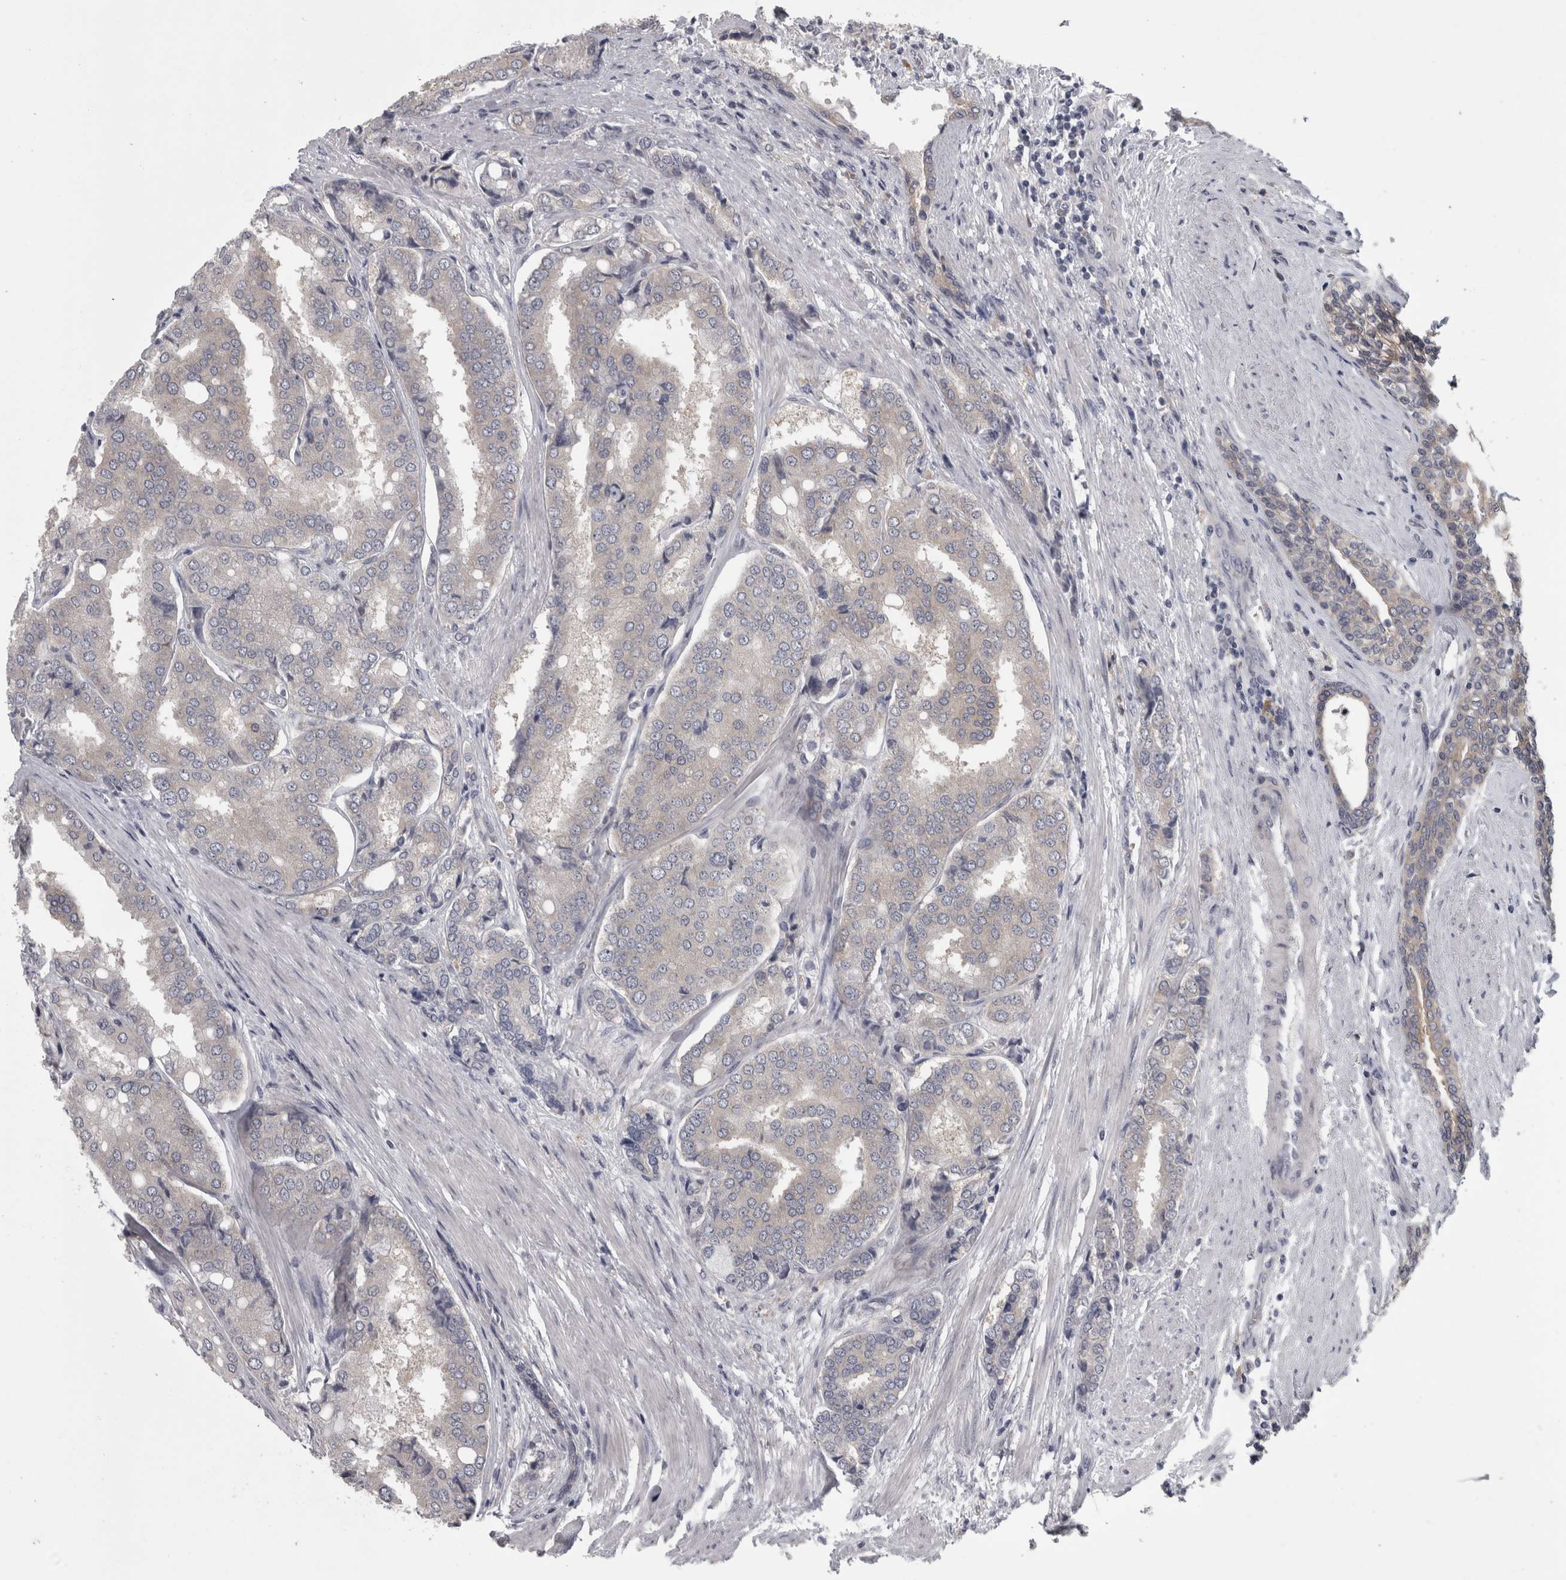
{"staining": {"intensity": "negative", "quantity": "none", "location": "none"}, "tissue": "prostate cancer", "cell_type": "Tumor cells", "image_type": "cancer", "snomed": [{"axis": "morphology", "description": "Adenocarcinoma, High grade"}, {"axis": "topography", "description": "Prostate"}], "caption": "Tumor cells are negative for brown protein staining in prostate cancer (high-grade adenocarcinoma).", "gene": "PRKCI", "patient": {"sex": "male", "age": 50}}